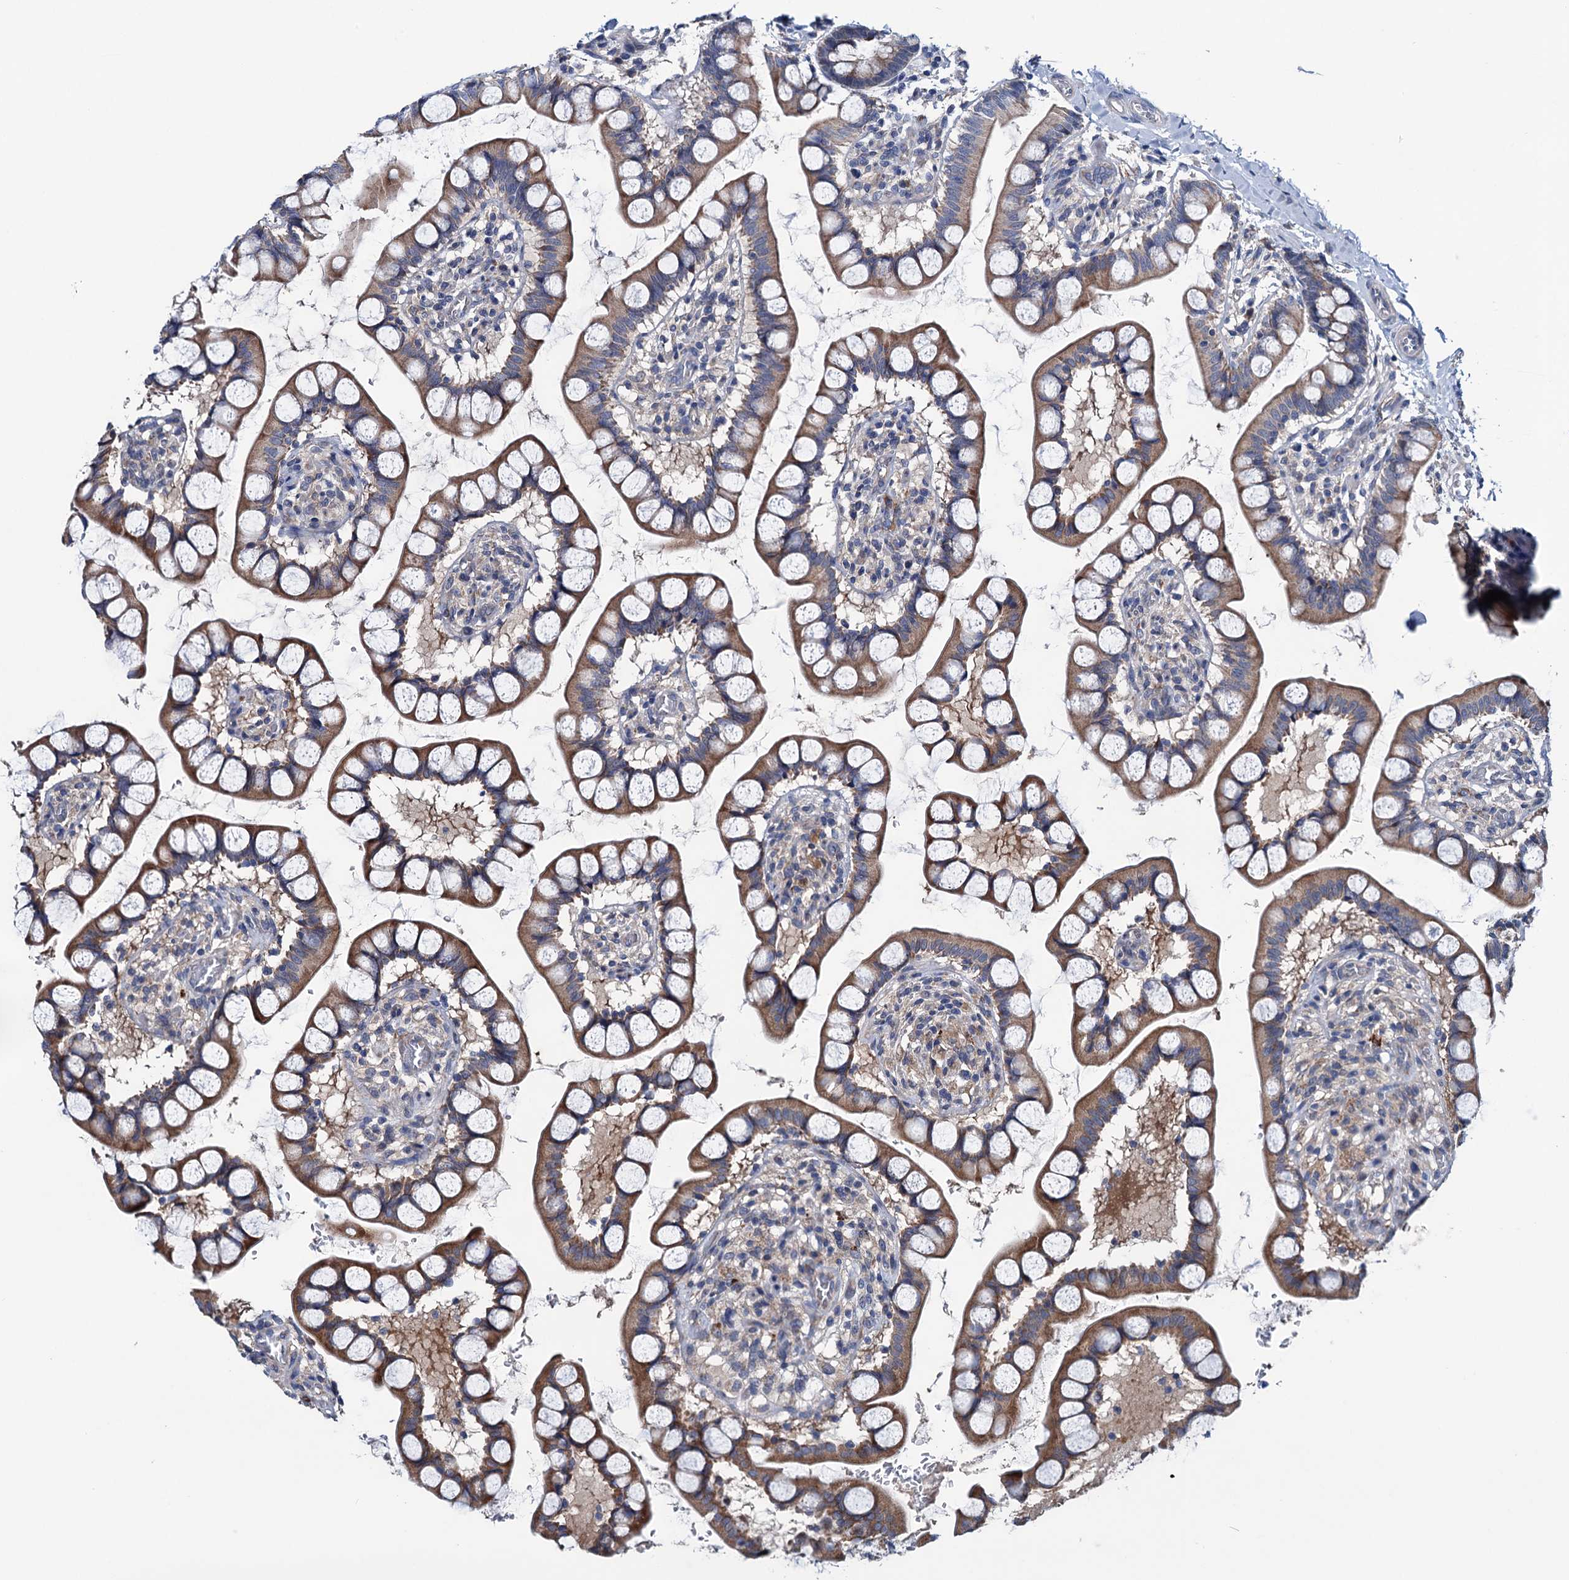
{"staining": {"intensity": "moderate", "quantity": ">75%", "location": "cytoplasmic/membranous"}, "tissue": "small intestine", "cell_type": "Glandular cells", "image_type": "normal", "snomed": [{"axis": "morphology", "description": "Normal tissue, NOS"}, {"axis": "topography", "description": "Small intestine"}], "caption": "Small intestine stained for a protein exhibits moderate cytoplasmic/membranous positivity in glandular cells. (DAB (3,3'-diaminobenzidine) = brown stain, brightfield microscopy at high magnification).", "gene": "EYA4", "patient": {"sex": "male", "age": 52}}